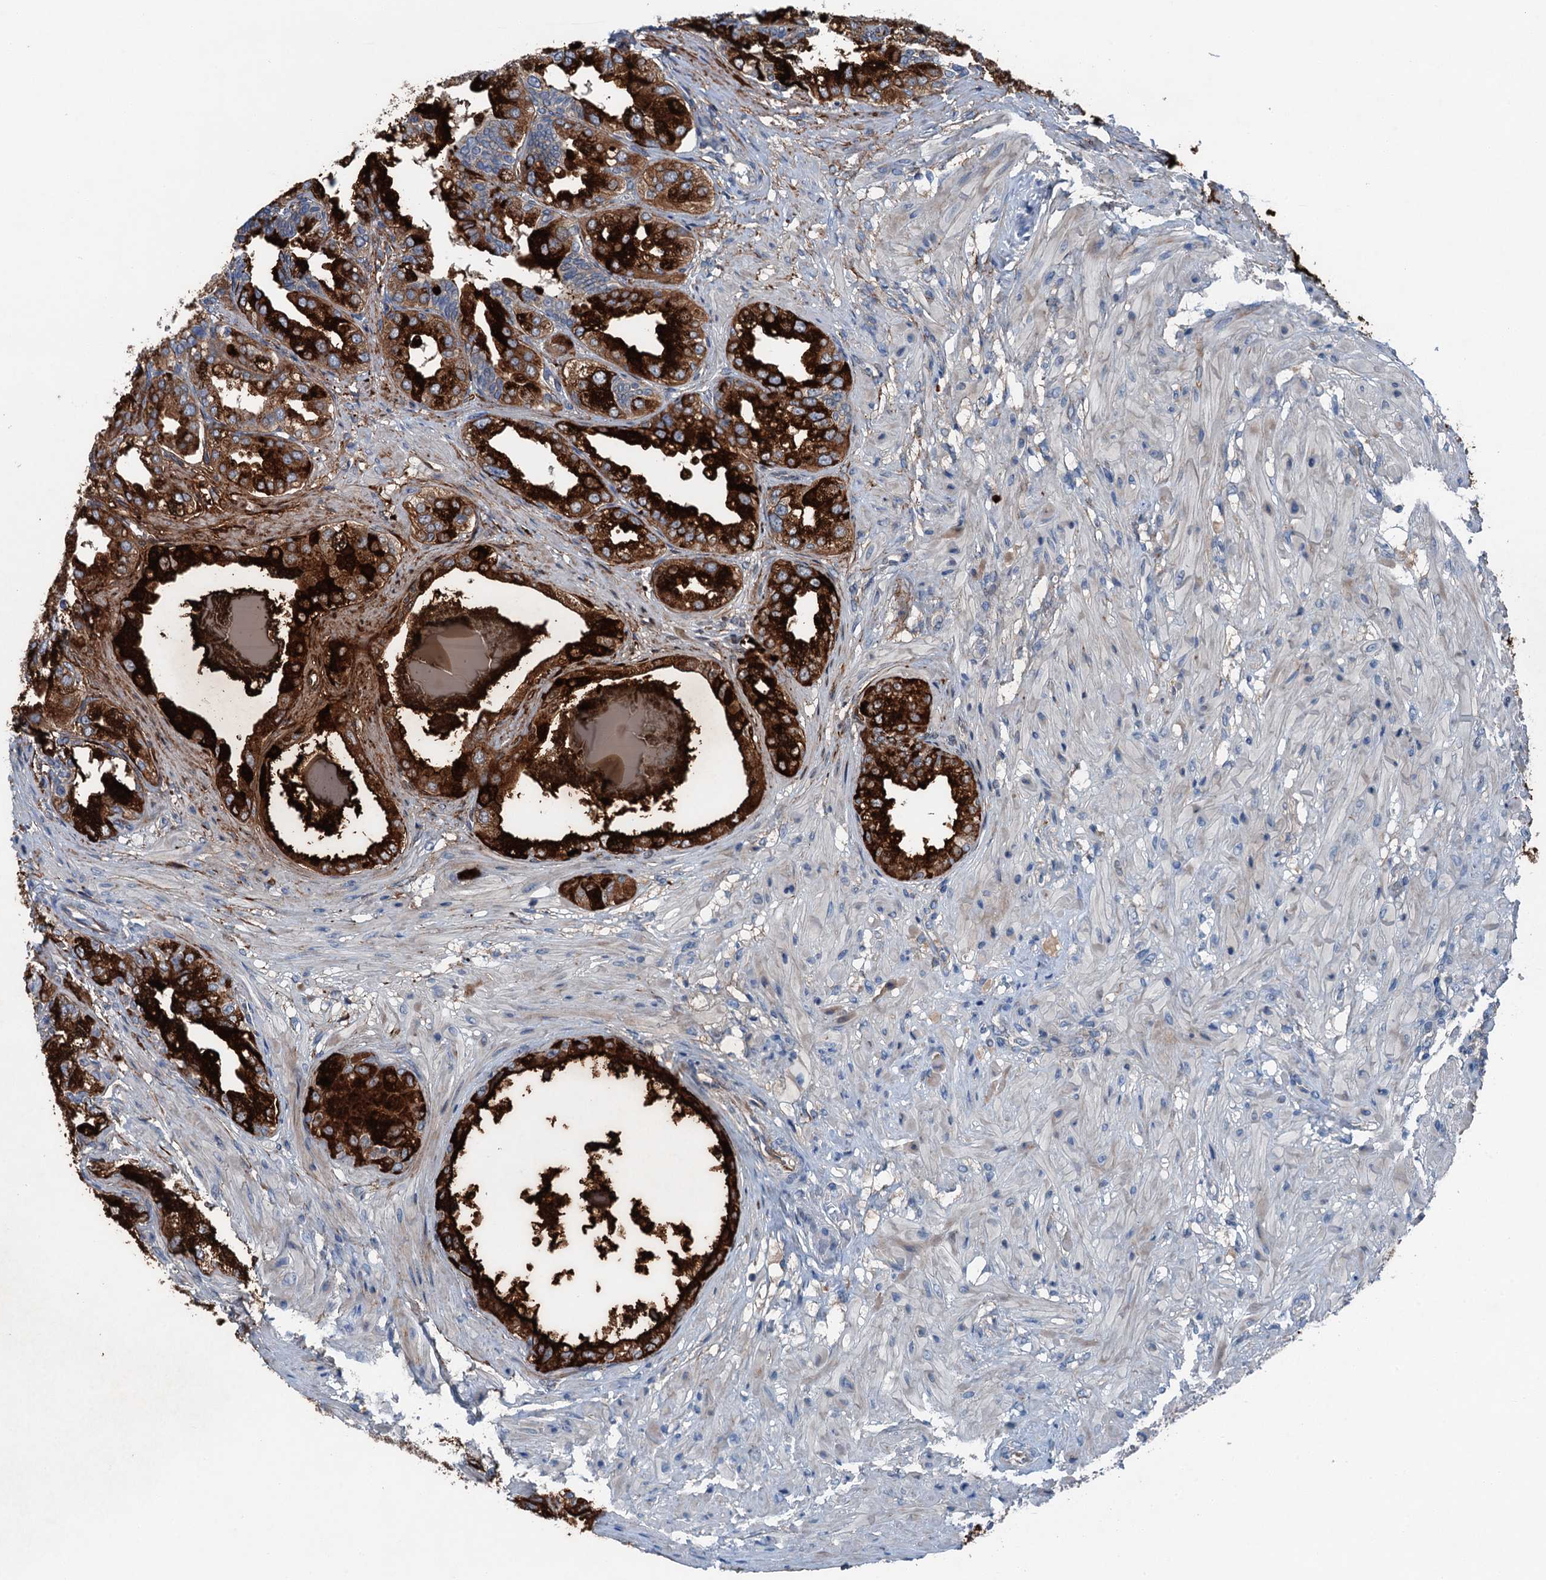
{"staining": {"intensity": "strong", "quantity": ">75%", "location": "cytoplasmic/membranous"}, "tissue": "seminal vesicle", "cell_type": "Glandular cells", "image_type": "normal", "snomed": [{"axis": "morphology", "description": "Normal tissue, NOS"}, {"axis": "topography", "description": "Seminal veicle"}], "caption": "An IHC photomicrograph of normal tissue is shown. Protein staining in brown labels strong cytoplasmic/membranous positivity in seminal vesicle within glandular cells.", "gene": "SLC2A10", "patient": {"sex": "male", "age": 63}}